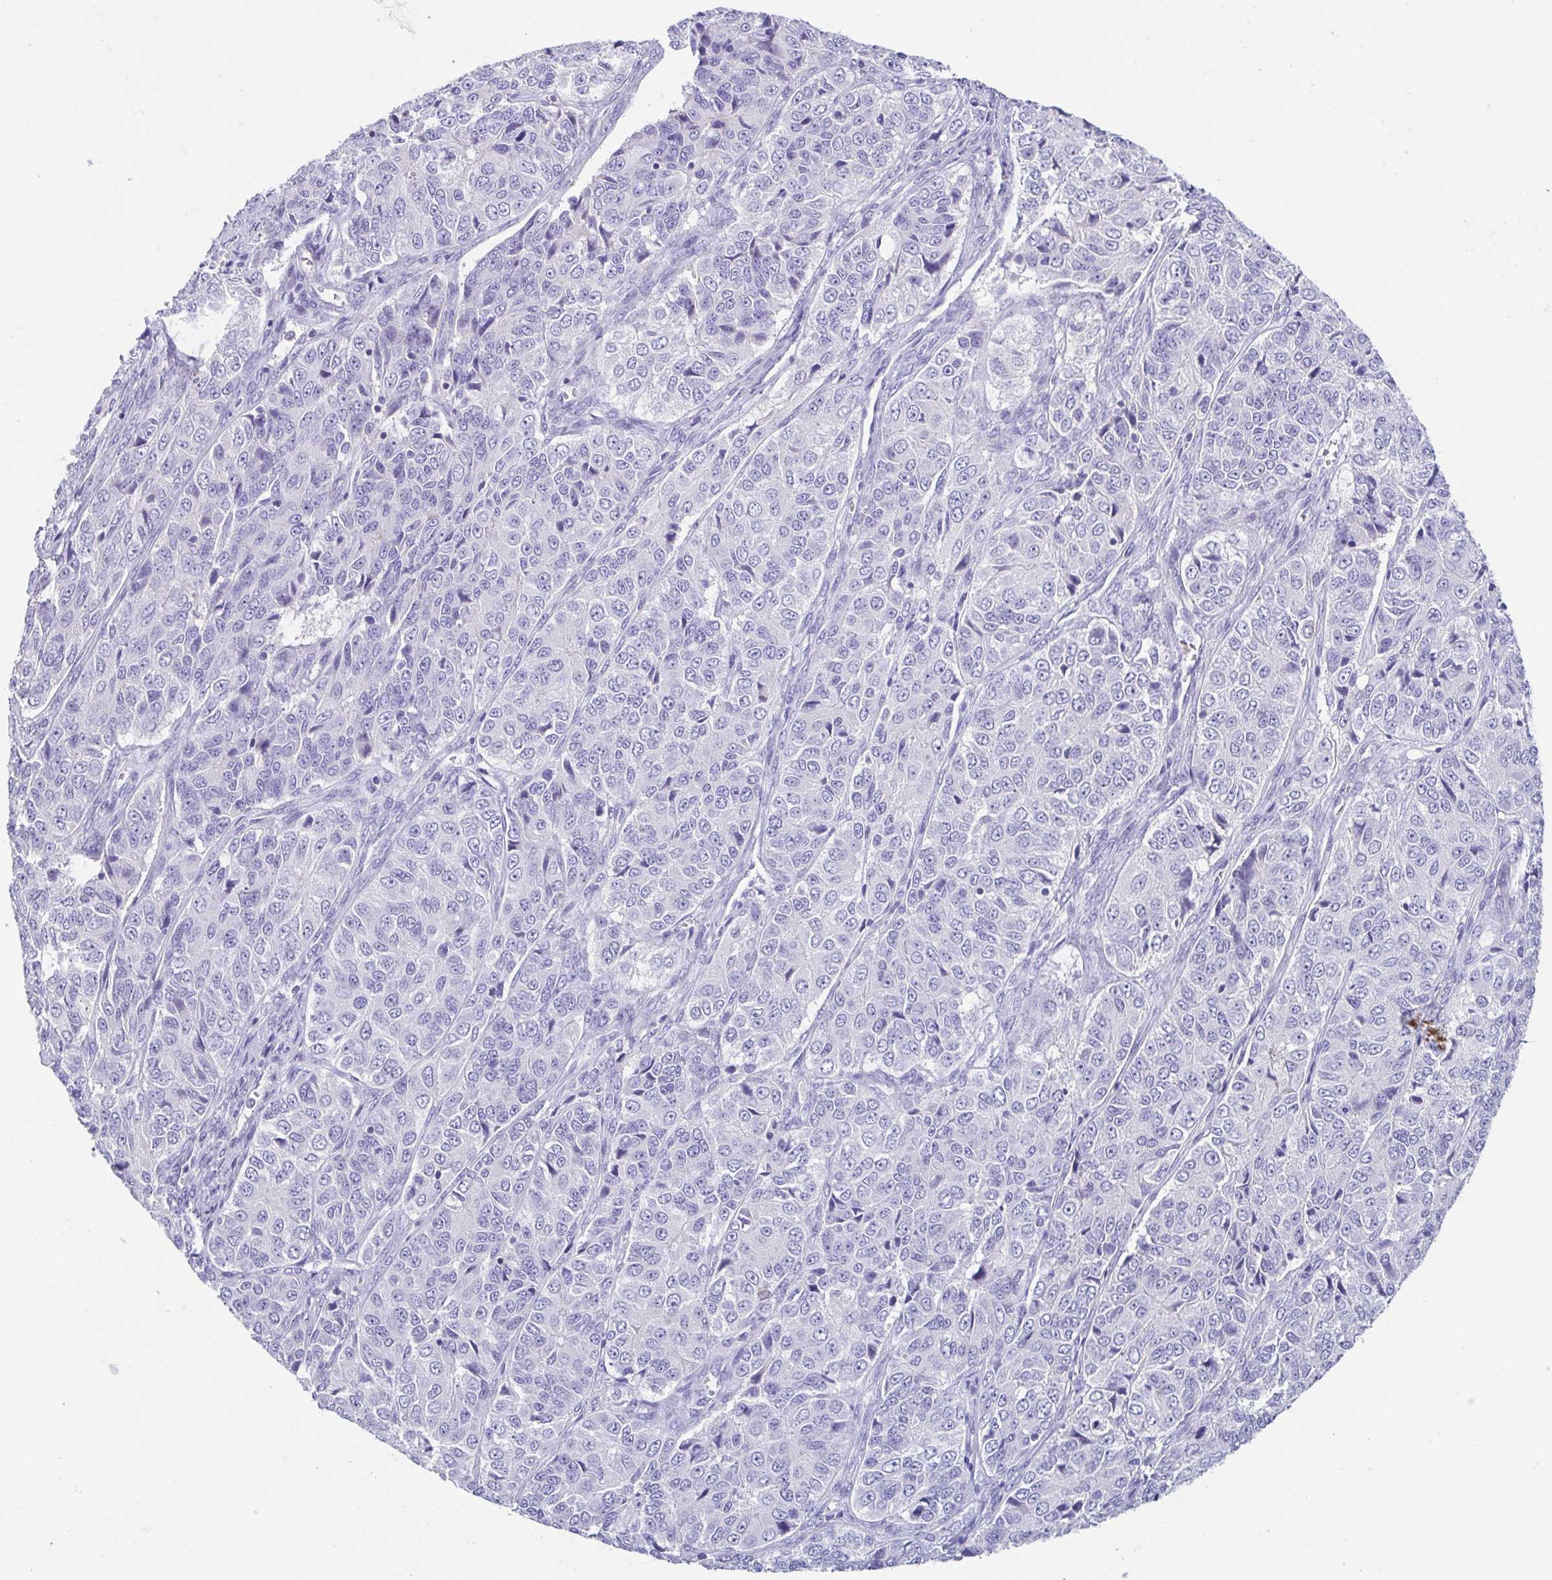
{"staining": {"intensity": "negative", "quantity": "none", "location": "none"}, "tissue": "ovarian cancer", "cell_type": "Tumor cells", "image_type": "cancer", "snomed": [{"axis": "morphology", "description": "Carcinoma, endometroid"}, {"axis": "topography", "description": "Ovary"}], "caption": "A high-resolution image shows immunohistochemistry (IHC) staining of endometroid carcinoma (ovarian), which displays no significant positivity in tumor cells.", "gene": "ARPP21", "patient": {"sex": "female", "age": 51}}